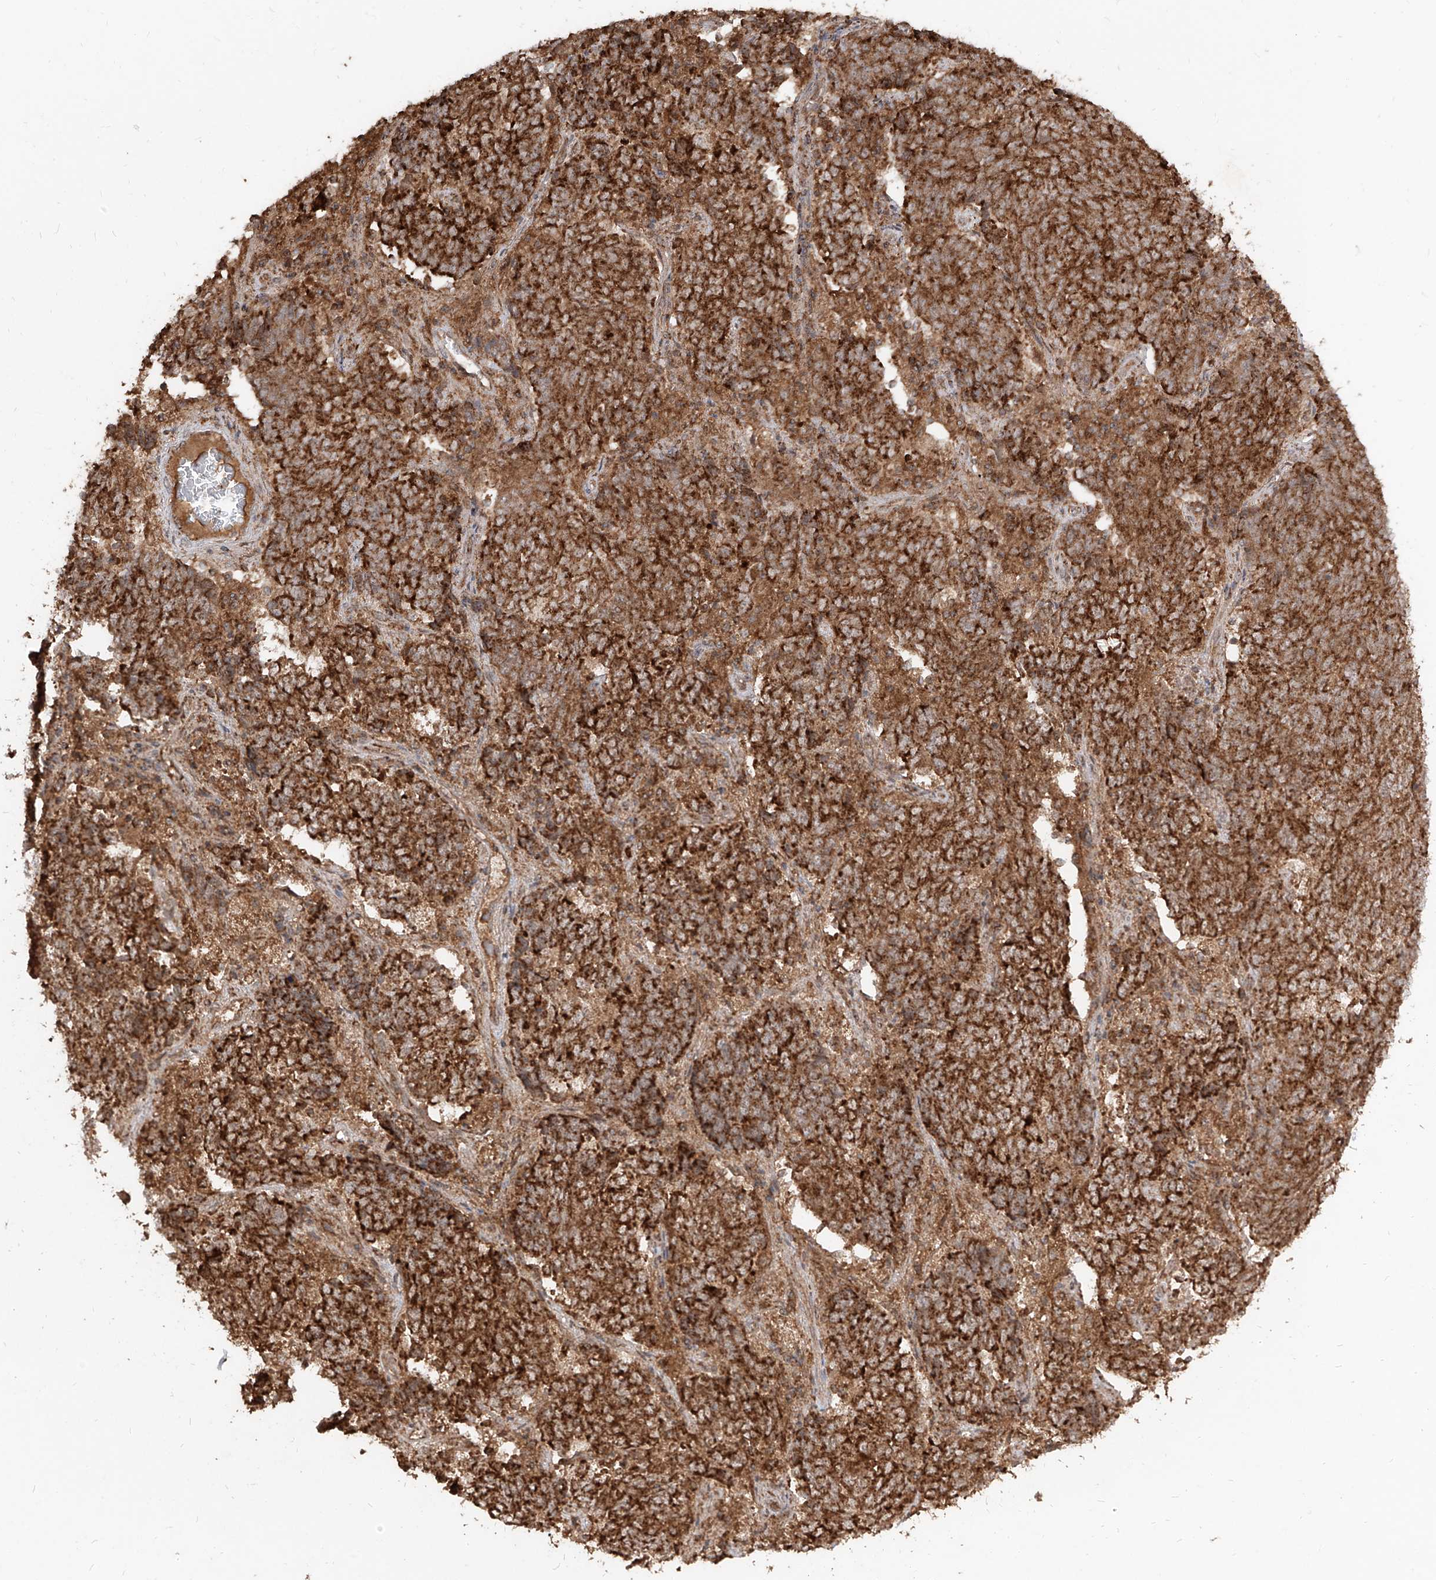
{"staining": {"intensity": "strong", "quantity": ">75%", "location": "cytoplasmic/membranous"}, "tissue": "endometrial cancer", "cell_type": "Tumor cells", "image_type": "cancer", "snomed": [{"axis": "morphology", "description": "Adenocarcinoma, NOS"}, {"axis": "topography", "description": "Endometrium"}], "caption": "Brown immunohistochemical staining in human endometrial adenocarcinoma exhibits strong cytoplasmic/membranous expression in about >75% of tumor cells. The protein is stained brown, and the nuclei are stained in blue (DAB (3,3'-diaminobenzidine) IHC with brightfield microscopy, high magnification).", "gene": "AIM2", "patient": {"sex": "female", "age": 80}}